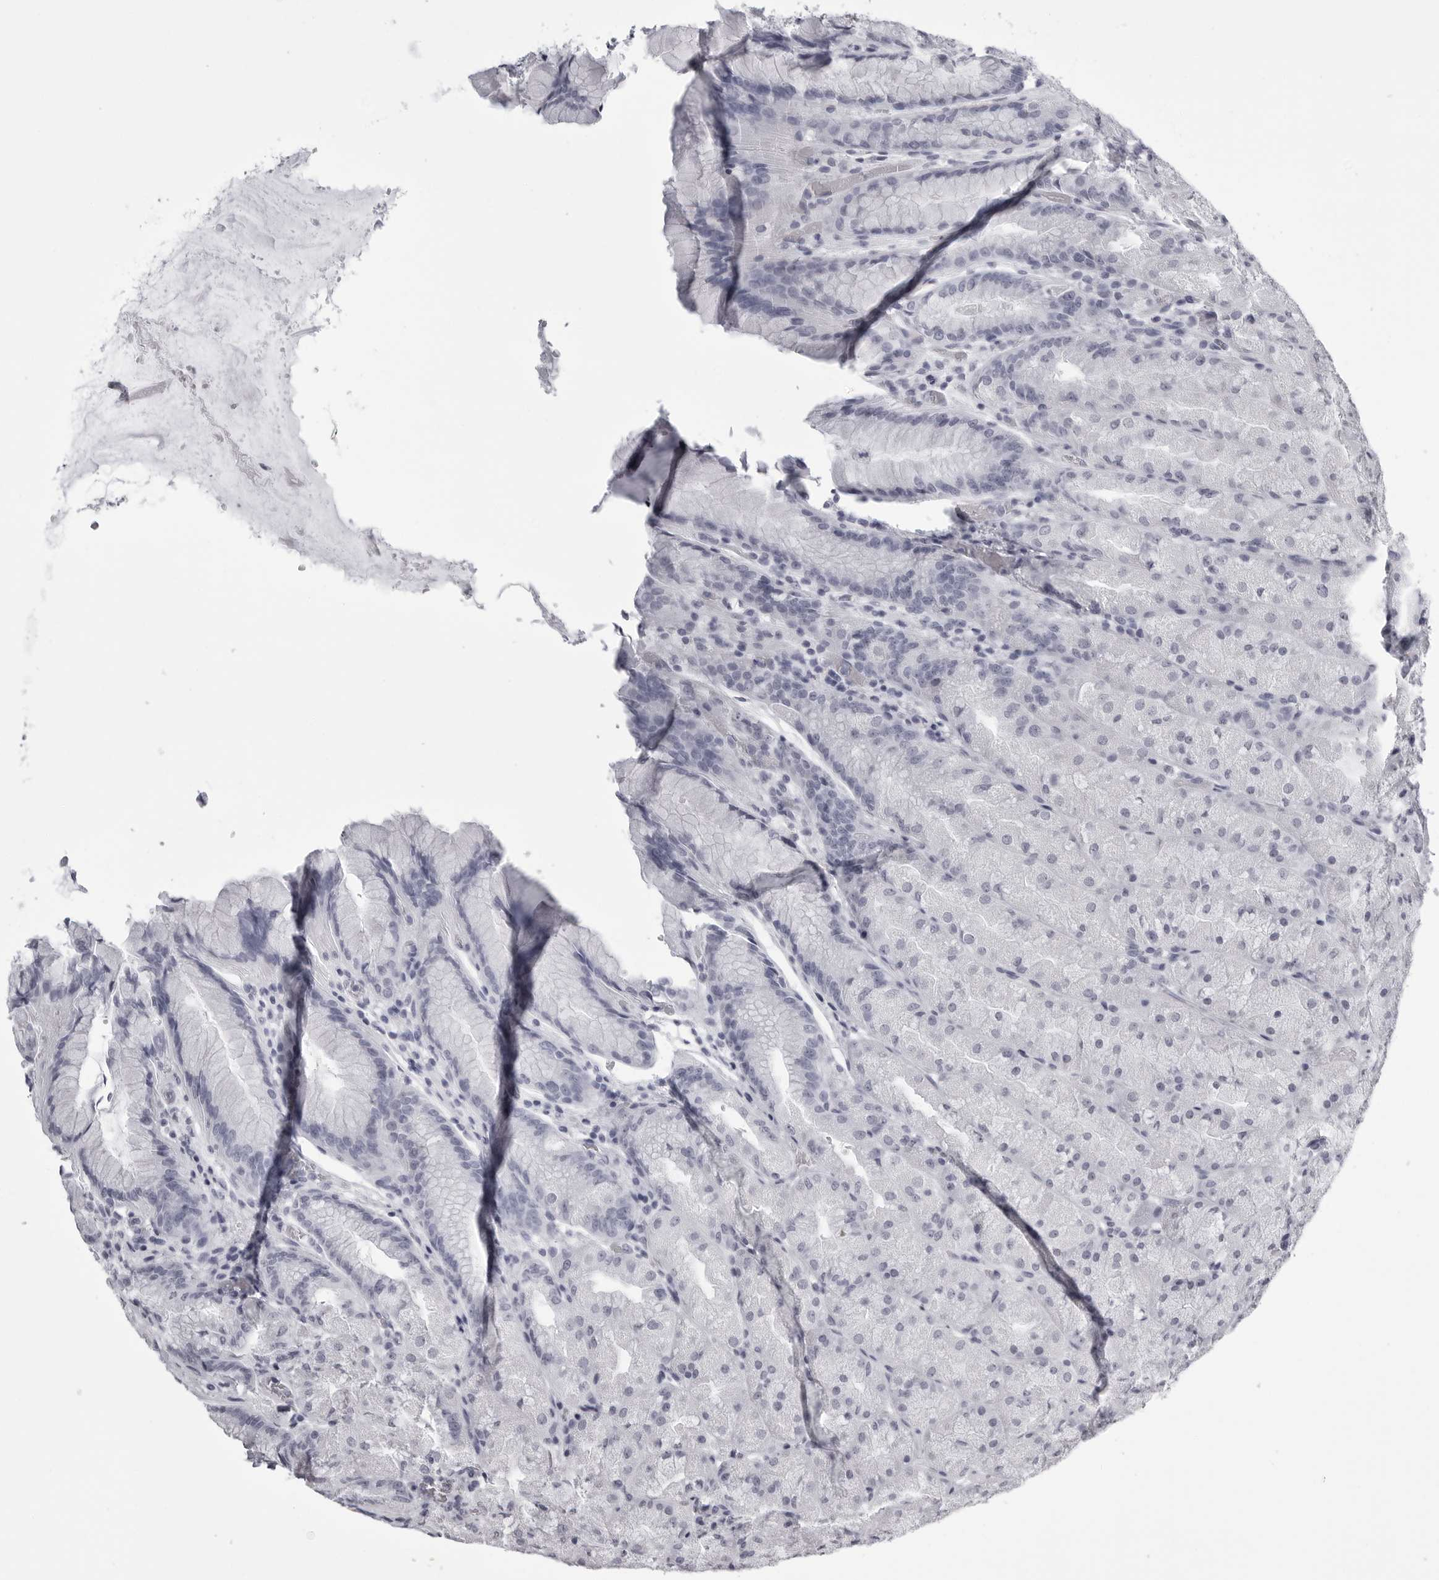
{"staining": {"intensity": "negative", "quantity": "none", "location": "none"}, "tissue": "stomach", "cell_type": "Glandular cells", "image_type": "normal", "snomed": [{"axis": "morphology", "description": "Normal tissue, NOS"}, {"axis": "topography", "description": "Stomach, upper"}, {"axis": "topography", "description": "Stomach"}], "caption": "Micrograph shows no protein positivity in glandular cells of unremarkable stomach.", "gene": "BPIFA1", "patient": {"sex": "male", "age": 48}}